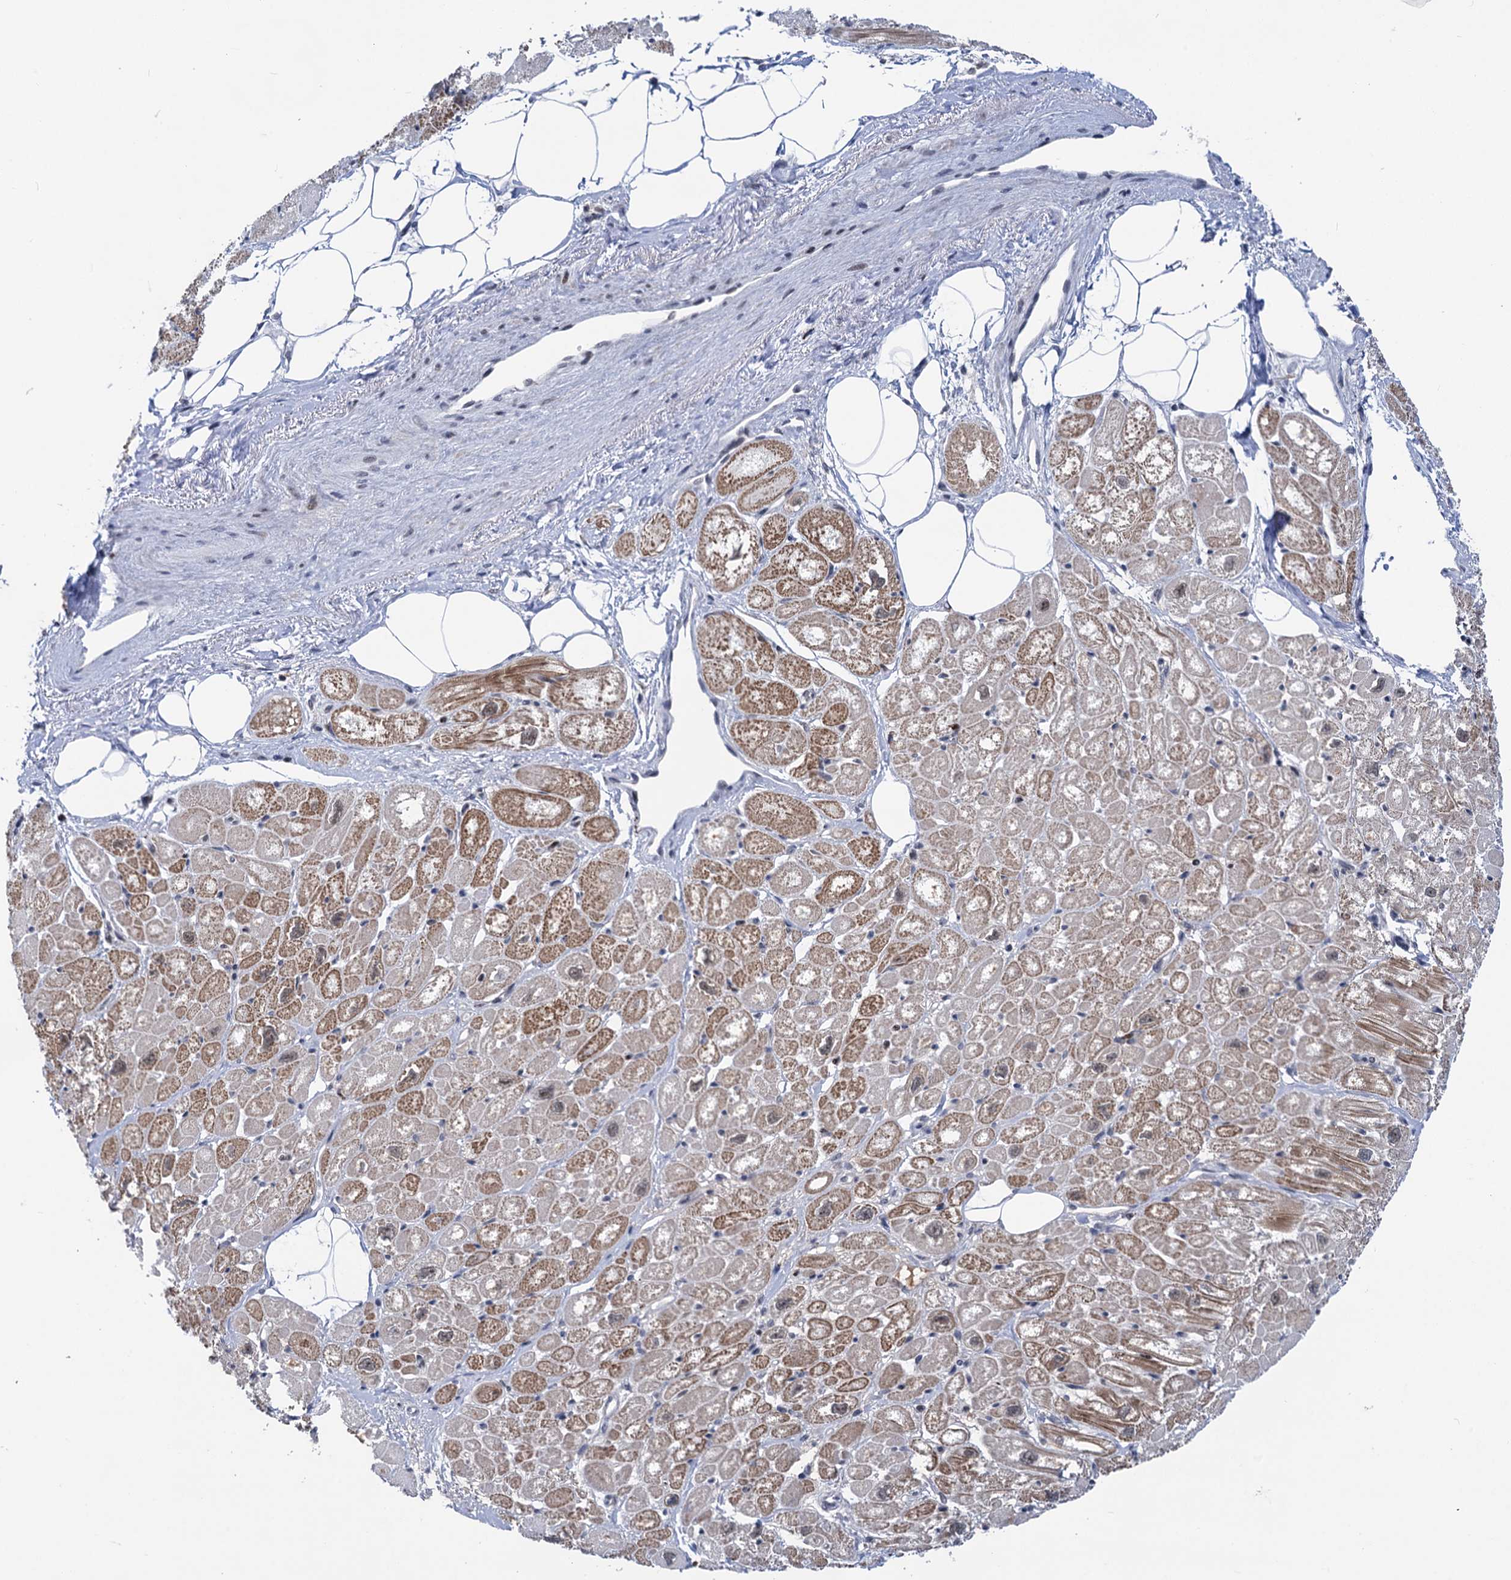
{"staining": {"intensity": "moderate", "quantity": ">75%", "location": "cytoplasmic/membranous"}, "tissue": "heart muscle", "cell_type": "Cardiomyocytes", "image_type": "normal", "snomed": [{"axis": "morphology", "description": "Normal tissue, NOS"}, {"axis": "topography", "description": "Heart"}], "caption": "High-magnification brightfield microscopy of benign heart muscle stained with DAB (brown) and counterstained with hematoxylin (blue). cardiomyocytes exhibit moderate cytoplasmic/membranous staining is present in about>75% of cells. (Brightfield microscopy of DAB IHC at high magnification).", "gene": "ZCCHC10", "patient": {"sex": "male", "age": 50}}